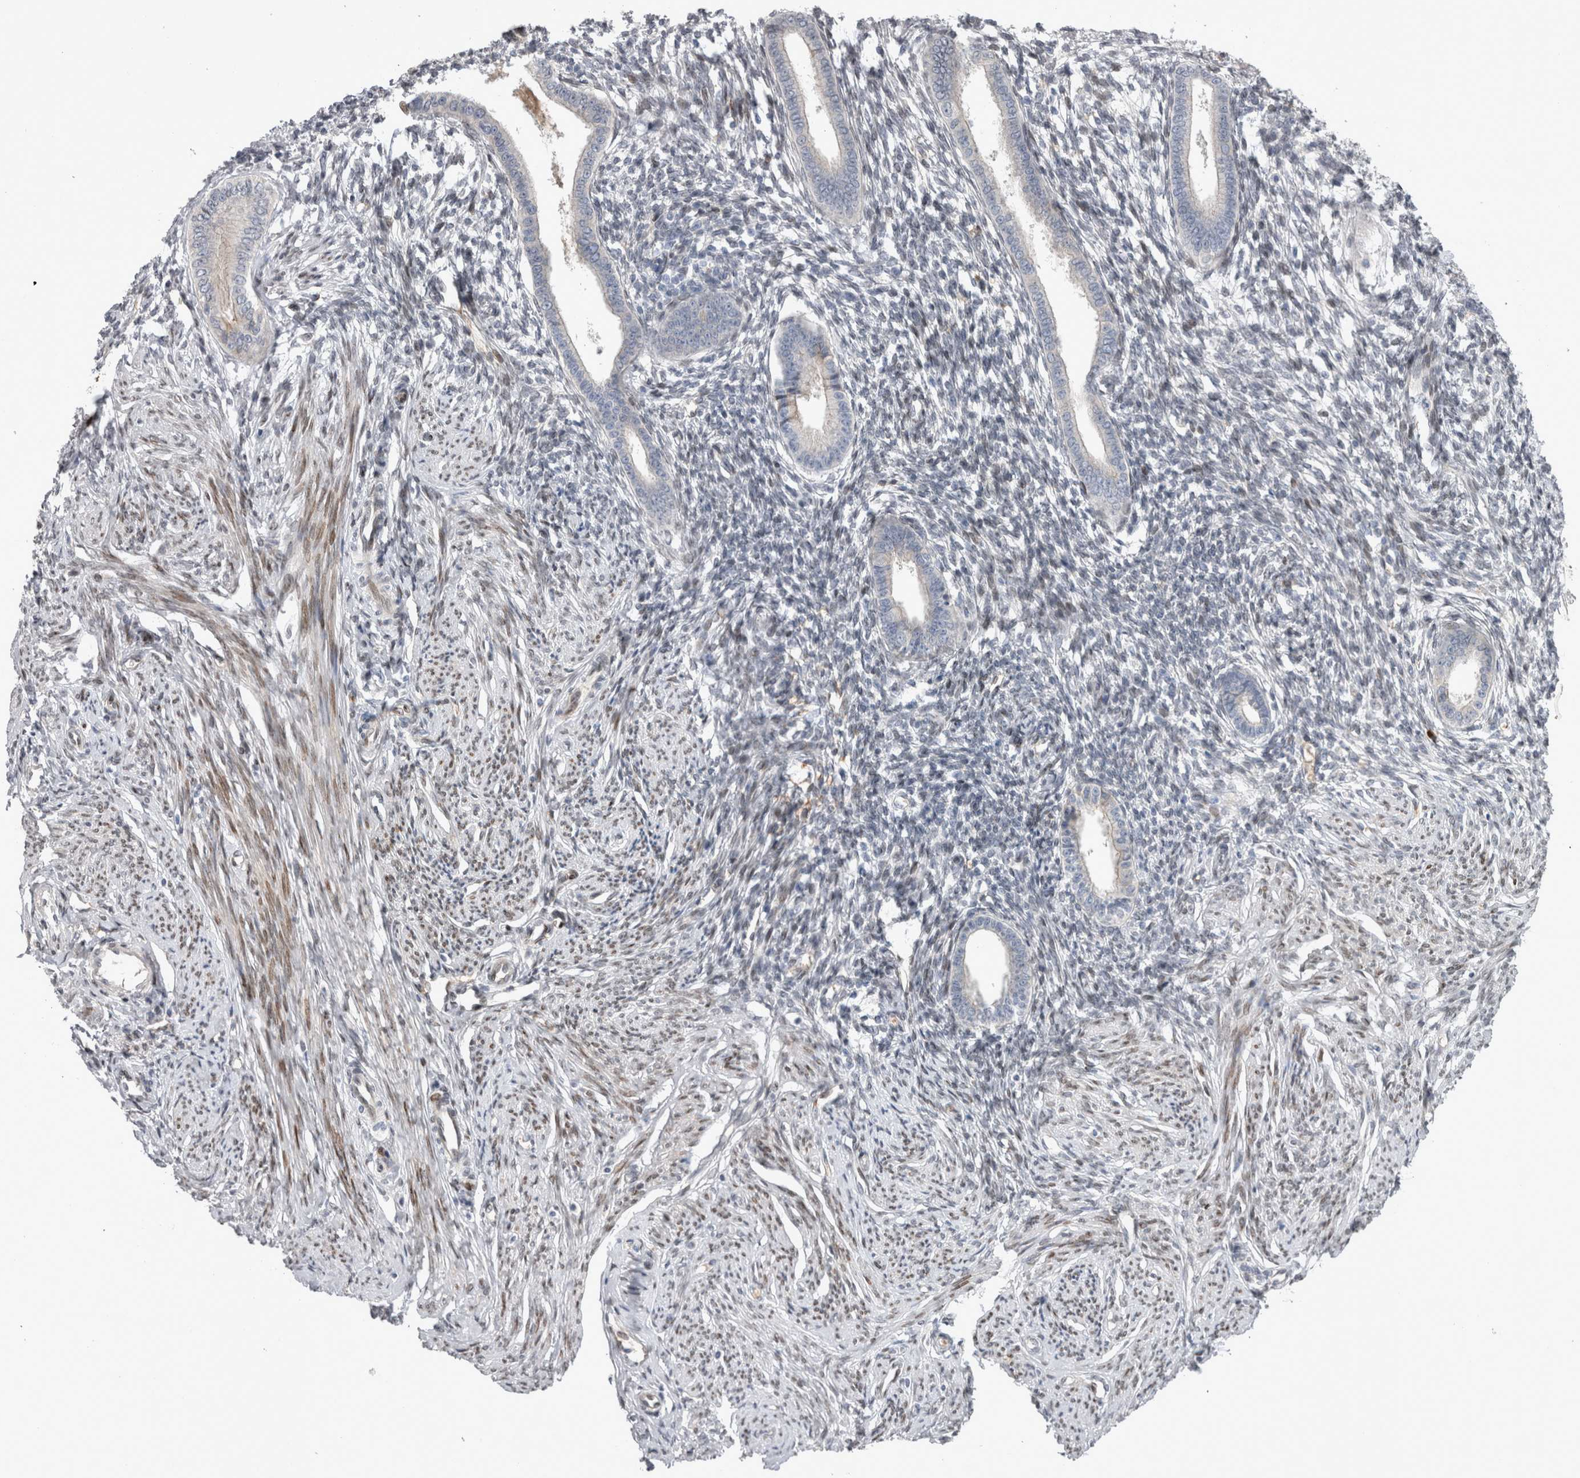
{"staining": {"intensity": "weak", "quantity": "<25%", "location": "nuclear"}, "tissue": "endometrium", "cell_type": "Cells in endometrial stroma", "image_type": "normal", "snomed": [{"axis": "morphology", "description": "Normal tissue, NOS"}, {"axis": "topography", "description": "Endometrium"}], "caption": "There is no significant staining in cells in endometrial stroma of endometrium.", "gene": "DMTN", "patient": {"sex": "female", "age": 56}}